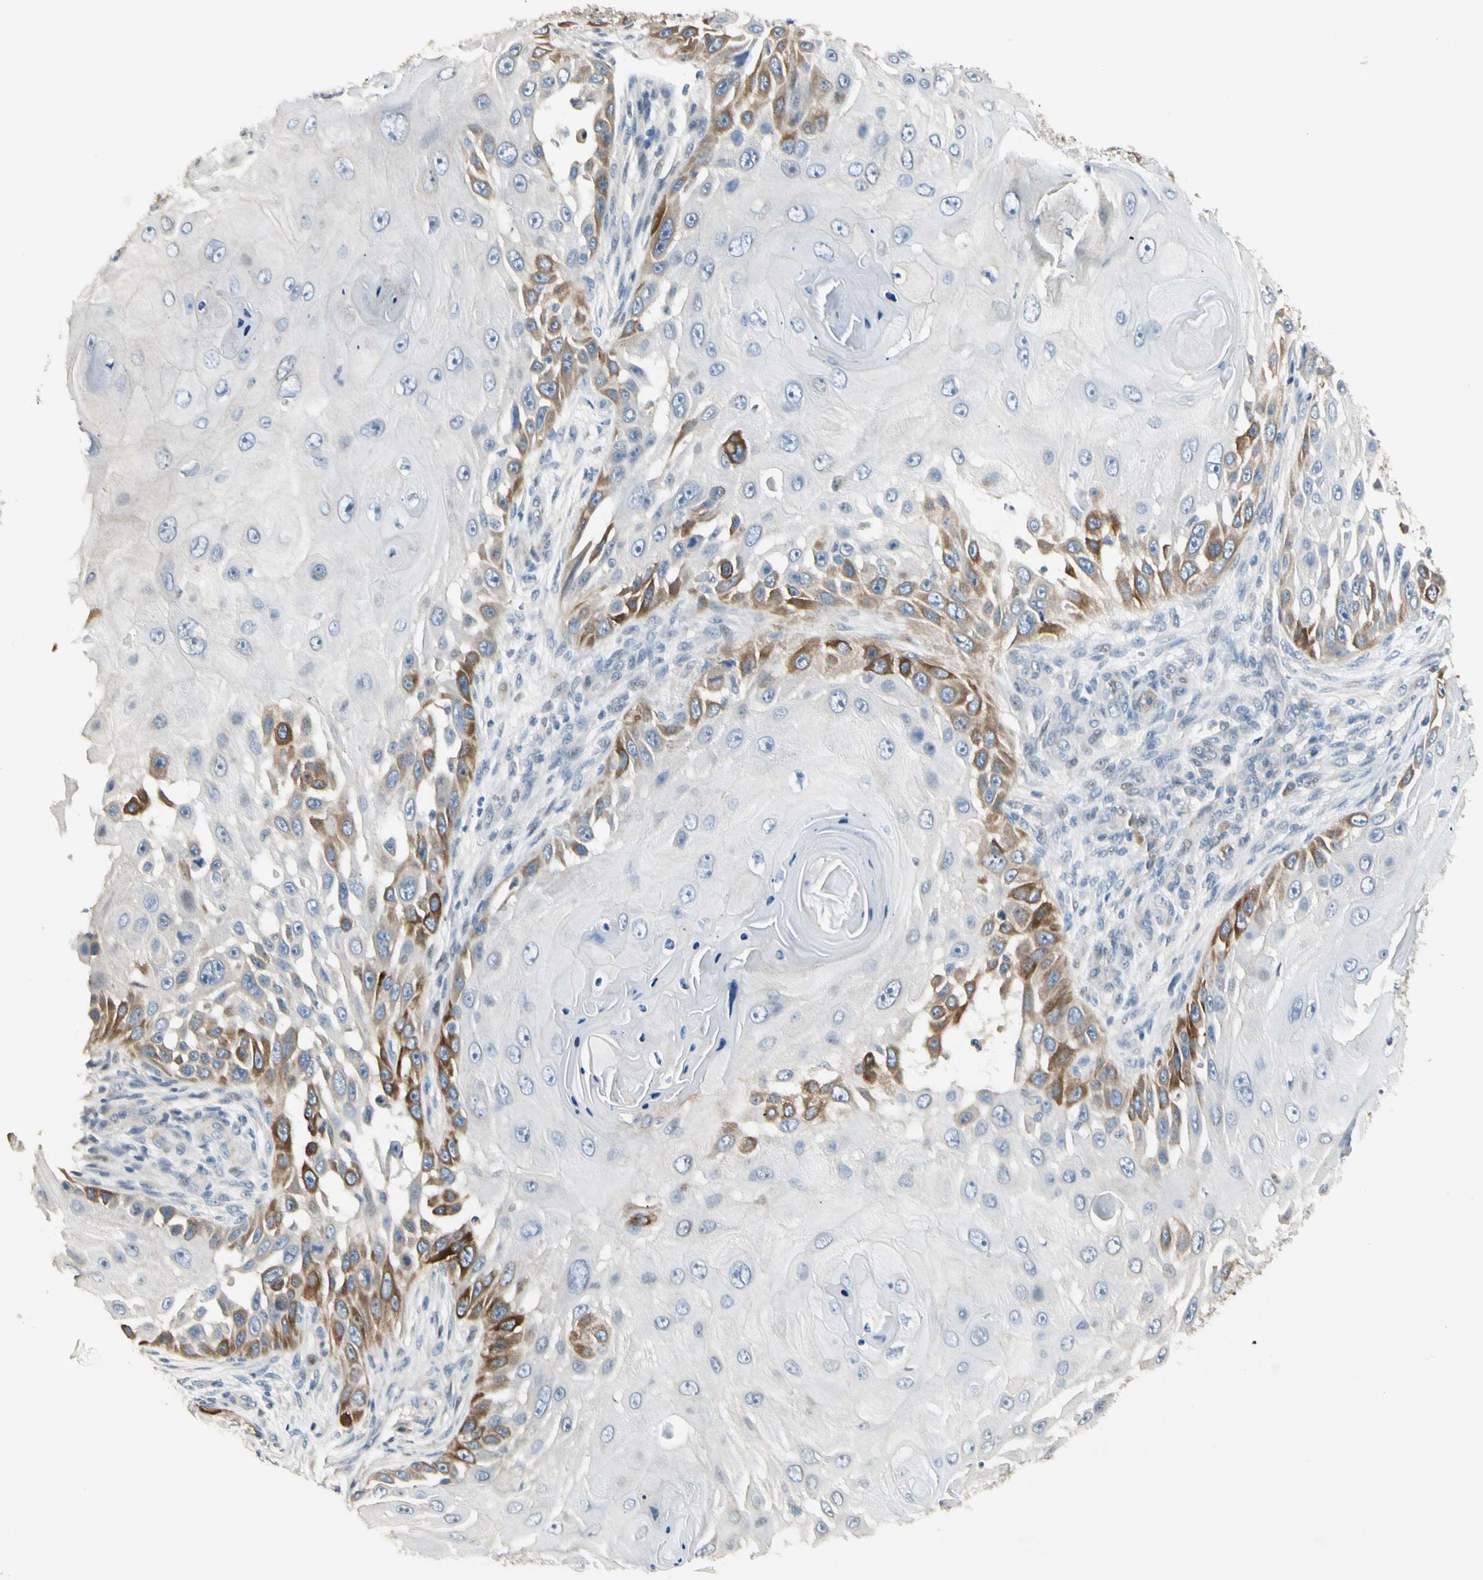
{"staining": {"intensity": "moderate", "quantity": "<25%", "location": "cytoplasmic/membranous"}, "tissue": "skin cancer", "cell_type": "Tumor cells", "image_type": "cancer", "snomed": [{"axis": "morphology", "description": "Squamous cell carcinoma, NOS"}, {"axis": "topography", "description": "Skin"}], "caption": "High-power microscopy captured an IHC photomicrograph of skin squamous cell carcinoma, revealing moderate cytoplasmic/membranous staining in approximately <25% of tumor cells.", "gene": "P3H2", "patient": {"sex": "female", "age": 44}}